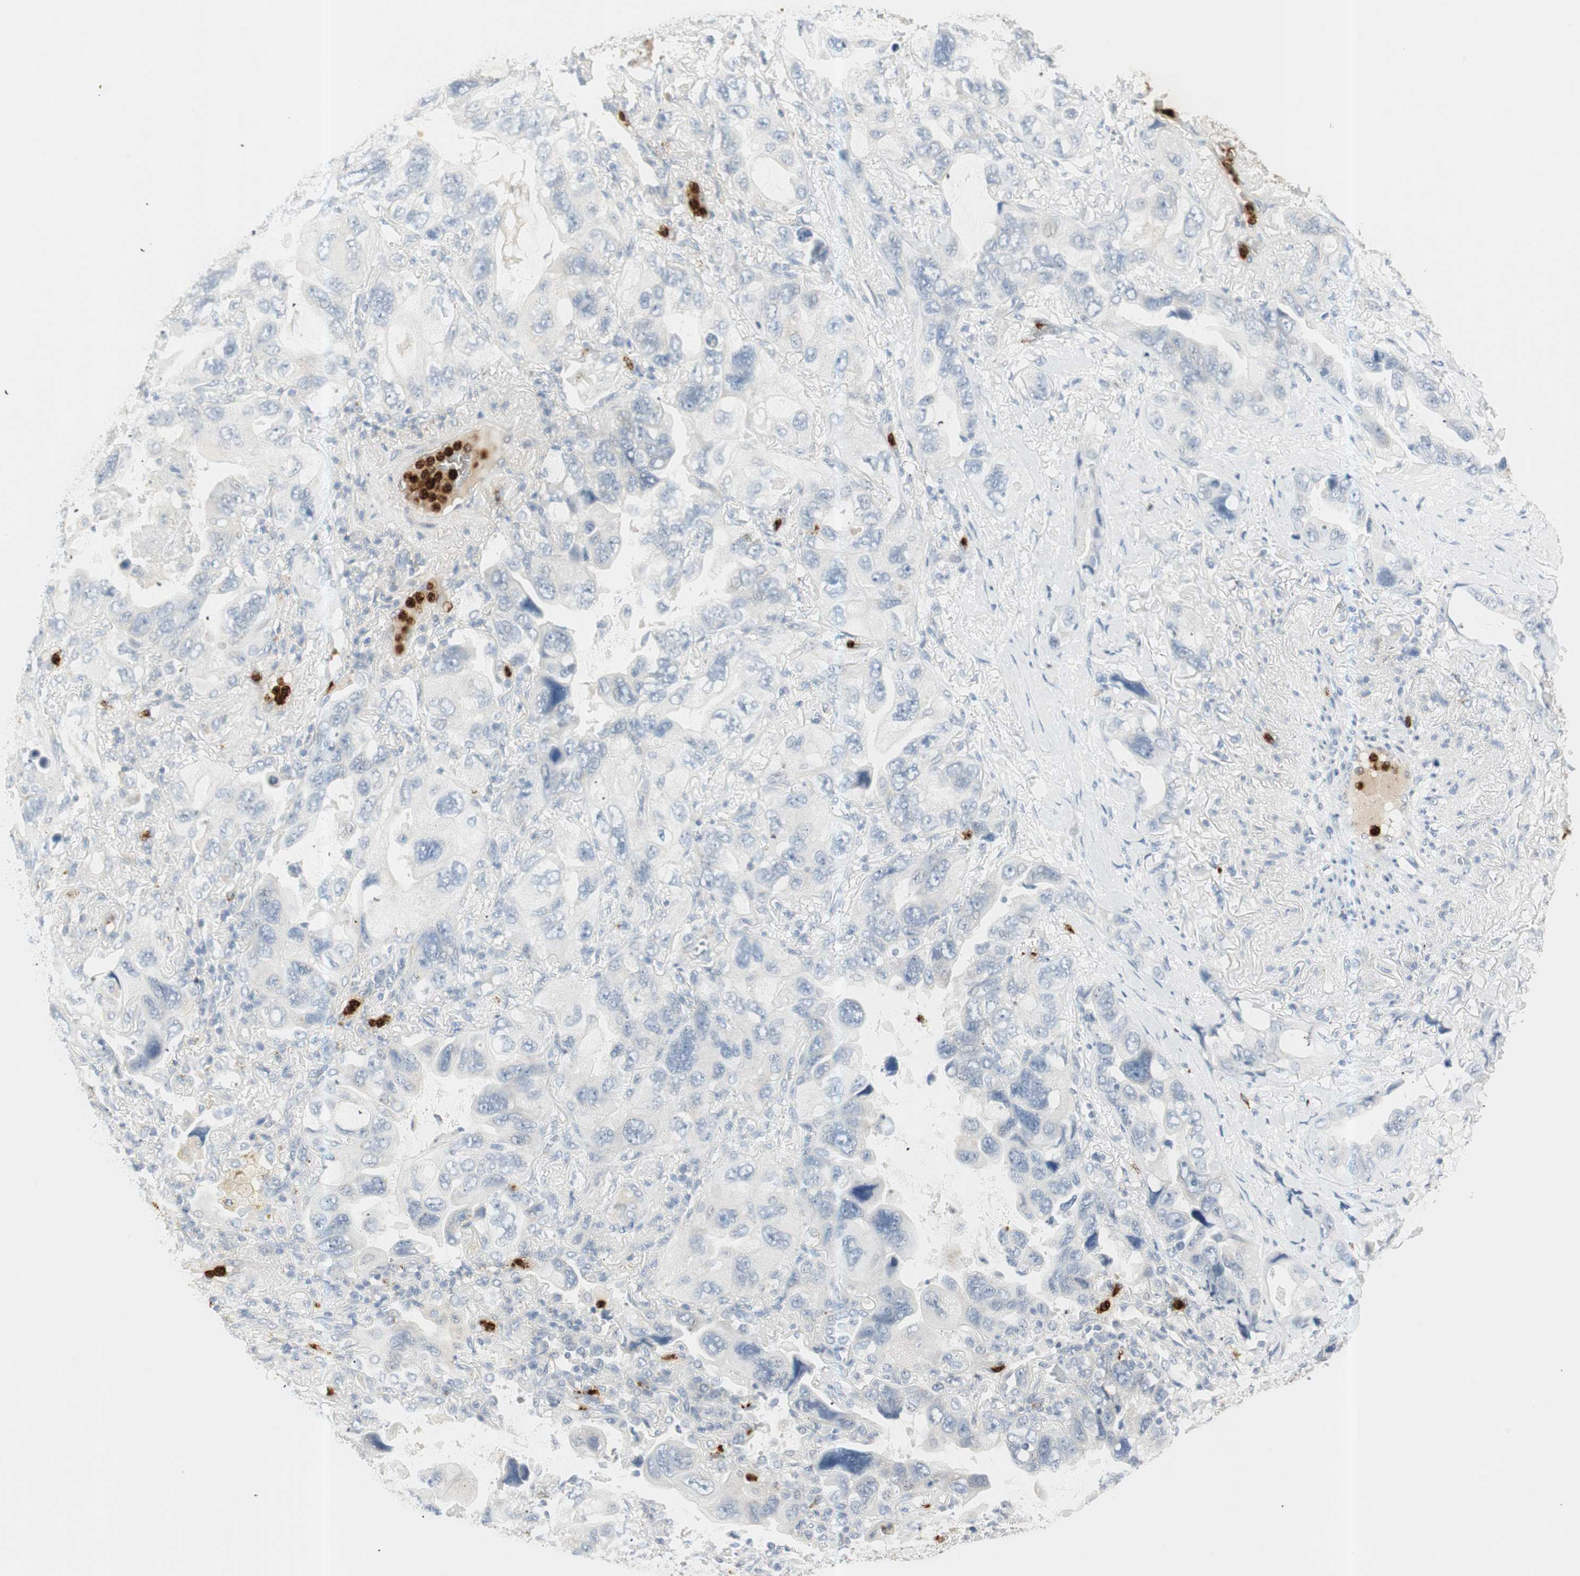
{"staining": {"intensity": "negative", "quantity": "none", "location": "none"}, "tissue": "lung cancer", "cell_type": "Tumor cells", "image_type": "cancer", "snomed": [{"axis": "morphology", "description": "Squamous cell carcinoma, NOS"}, {"axis": "topography", "description": "Lung"}], "caption": "Protein analysis of lung squamous cell carcinoma demonstrates no significant expression in tumor cells.", "gene": "PRTN3", "patient": {"sex": "female", "age": 73}}